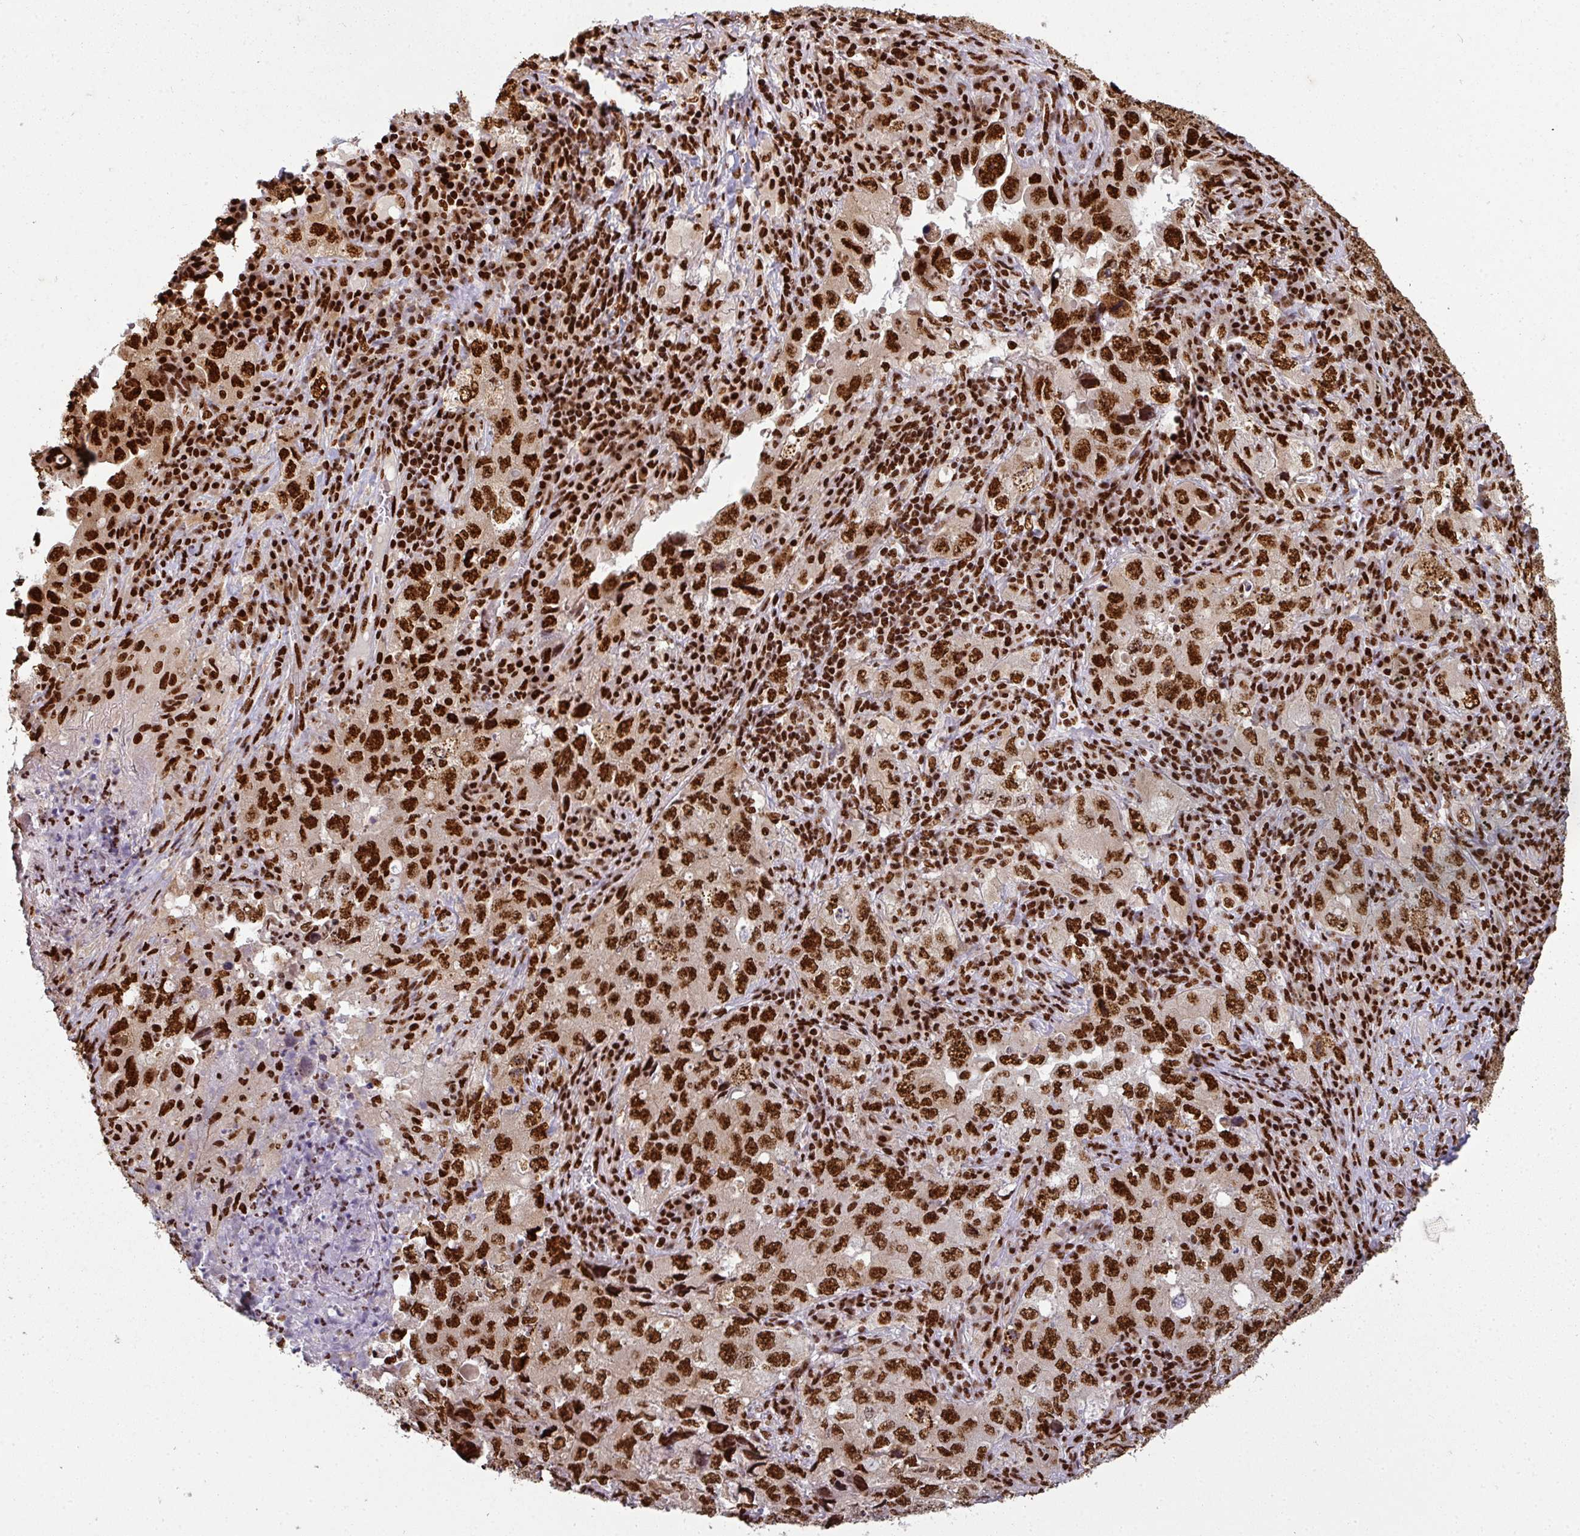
{"staining": {"intensity": "strong", "quantity": ">75%", "location": "nuclear"}, "tissue": "lung cancer", "cell_type": "Tumor cells", "image_type": "cancer", "snomed": [{"axis": "morphology", "description": "Adenocarcinoma, NOS"}, {"axis": "topography", "description": "Lung"}], "caption": "Protein staining of lung adenocarcinoma tissue shows strong nuclear expression in approximately >75% of tumor cells.", "gene": "SIK3", "patient": {"sex": "female", "age": 57}}